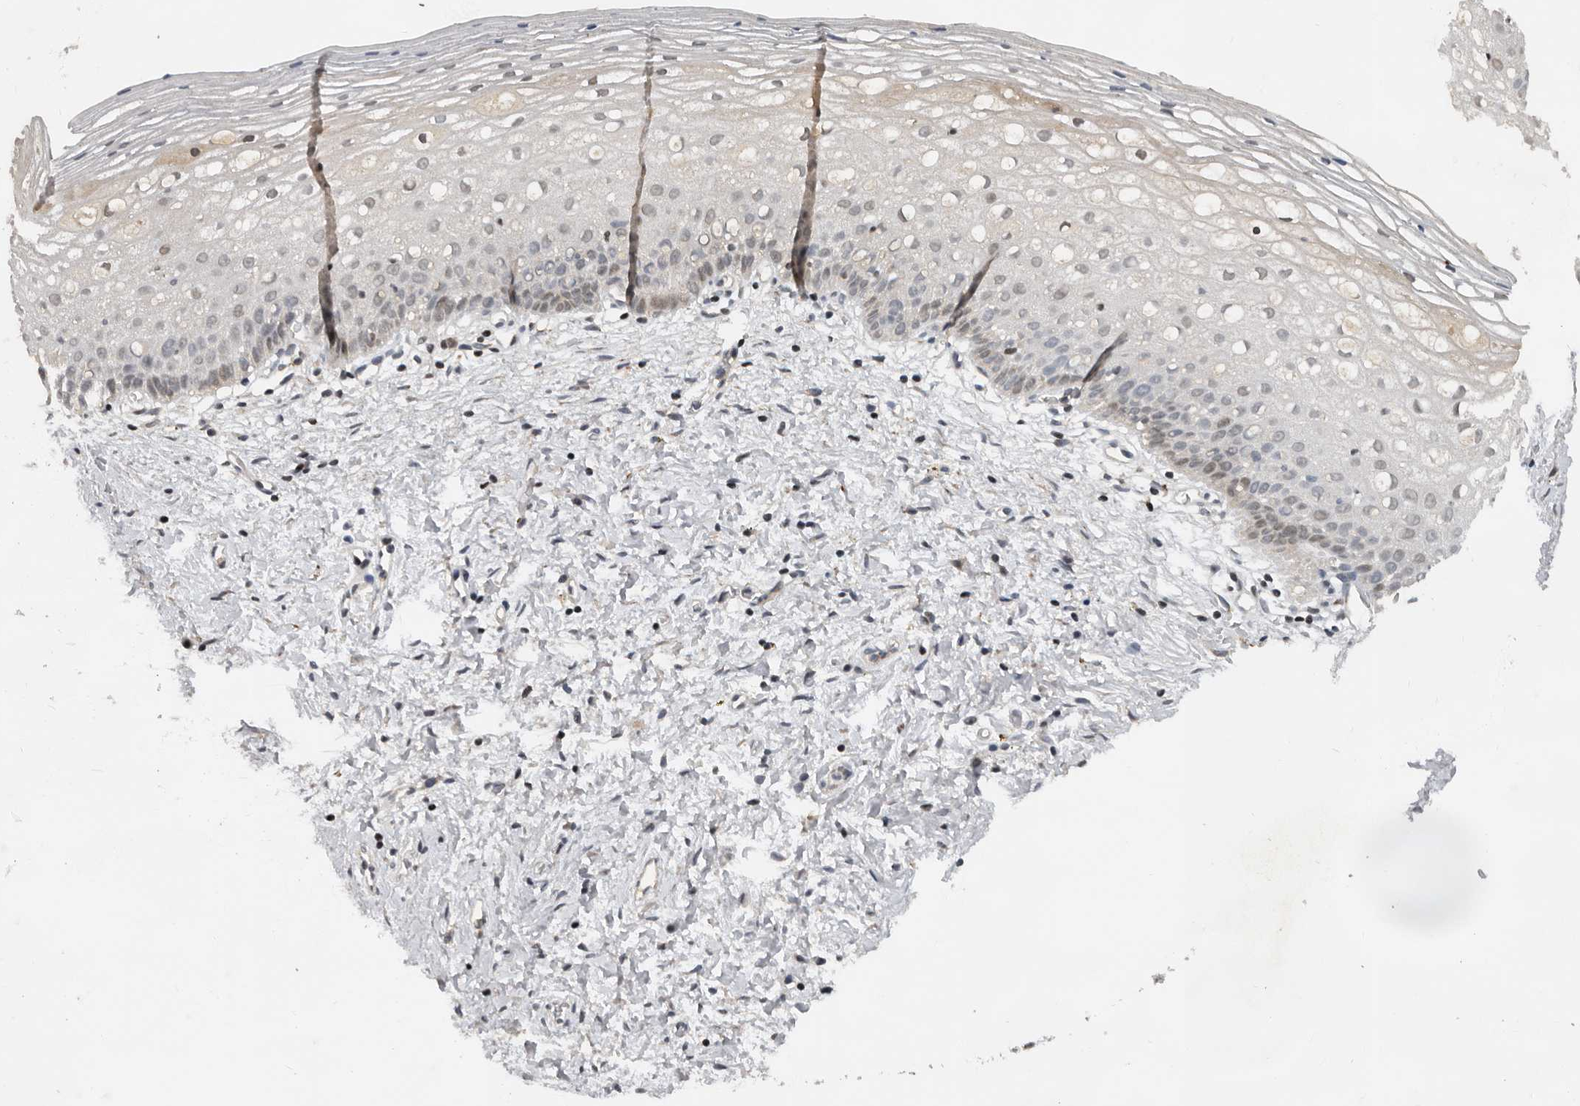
{"staining": {"intensity": "negative", "quantity": "none", "location": "none"}, "tissue": "cervix", "cell_type": "Squamous epithelial cells", "image_type": "normal", "snomed": [{"axis": "morphology", "description": "Normal tissue, NOS"}, {"axis": "topography", "description": "Cervix"}], "caption": "Immunohistochemistry of normal human cervix exhibits no expression in squamous epithelial cells.", "gene": "HENMT1", "patient": {"sex": "female", "age": 72}}